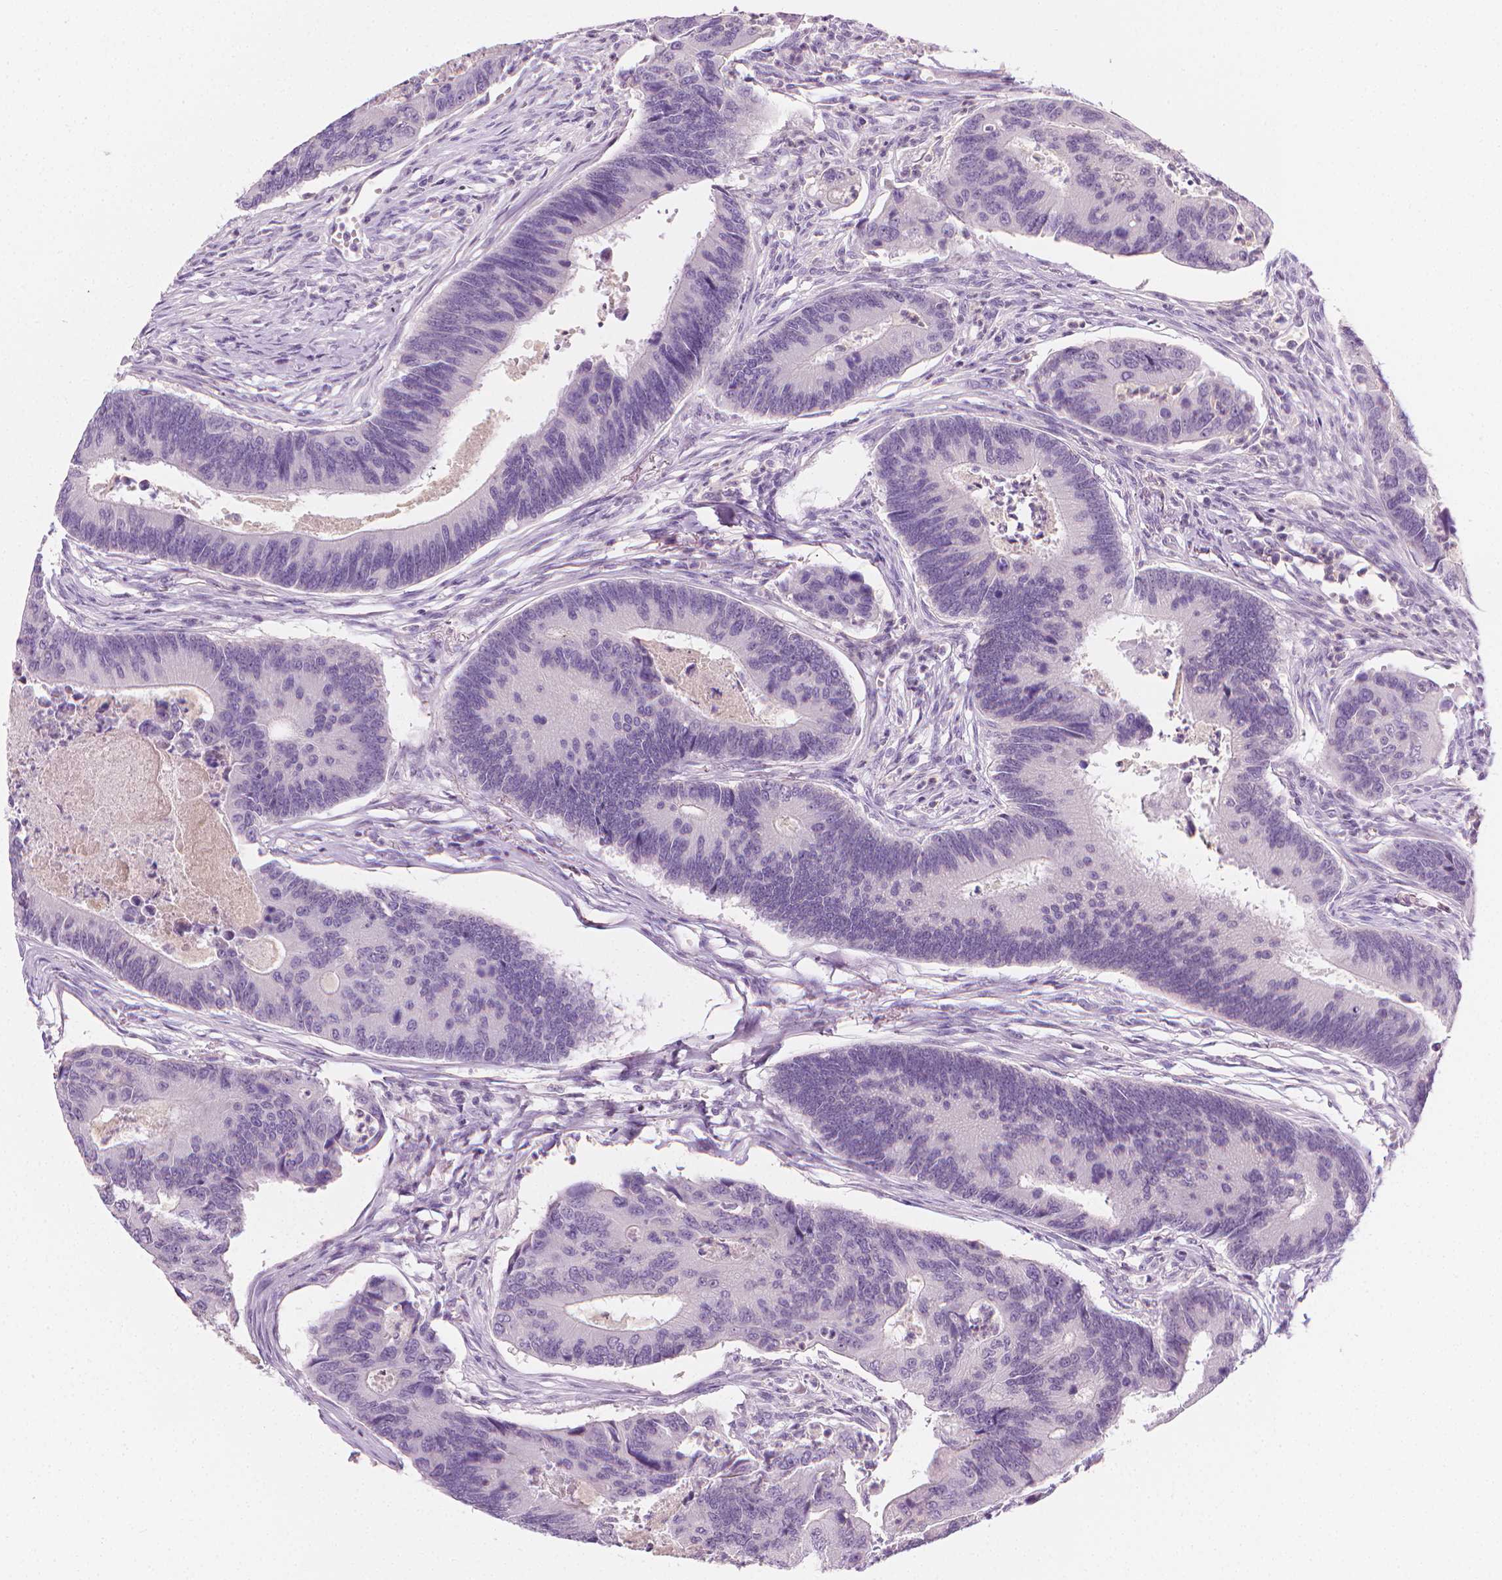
{"staining": {"intensity": "negative", "quantity": "none", "location": "none"}, "tissue": "colorectal cancer", "cell_type": "Tumor cells", "image_type": "cancer", "snomed": [{"axis": "morphology", "description": "Adenocarcinoma, NOS"}, {"axis": "topography", "description": "Colon"}], "caption": "IHC of colorectal adenocarcinoma reveals no expression in tumor cells. (Brightfield microscopy of DAB (3,3'-diaminobenzidine) immunohistochemistry at high magnification).", "gene": "DCAF8L1", "patient": {"sex": "female", "age": 67}}